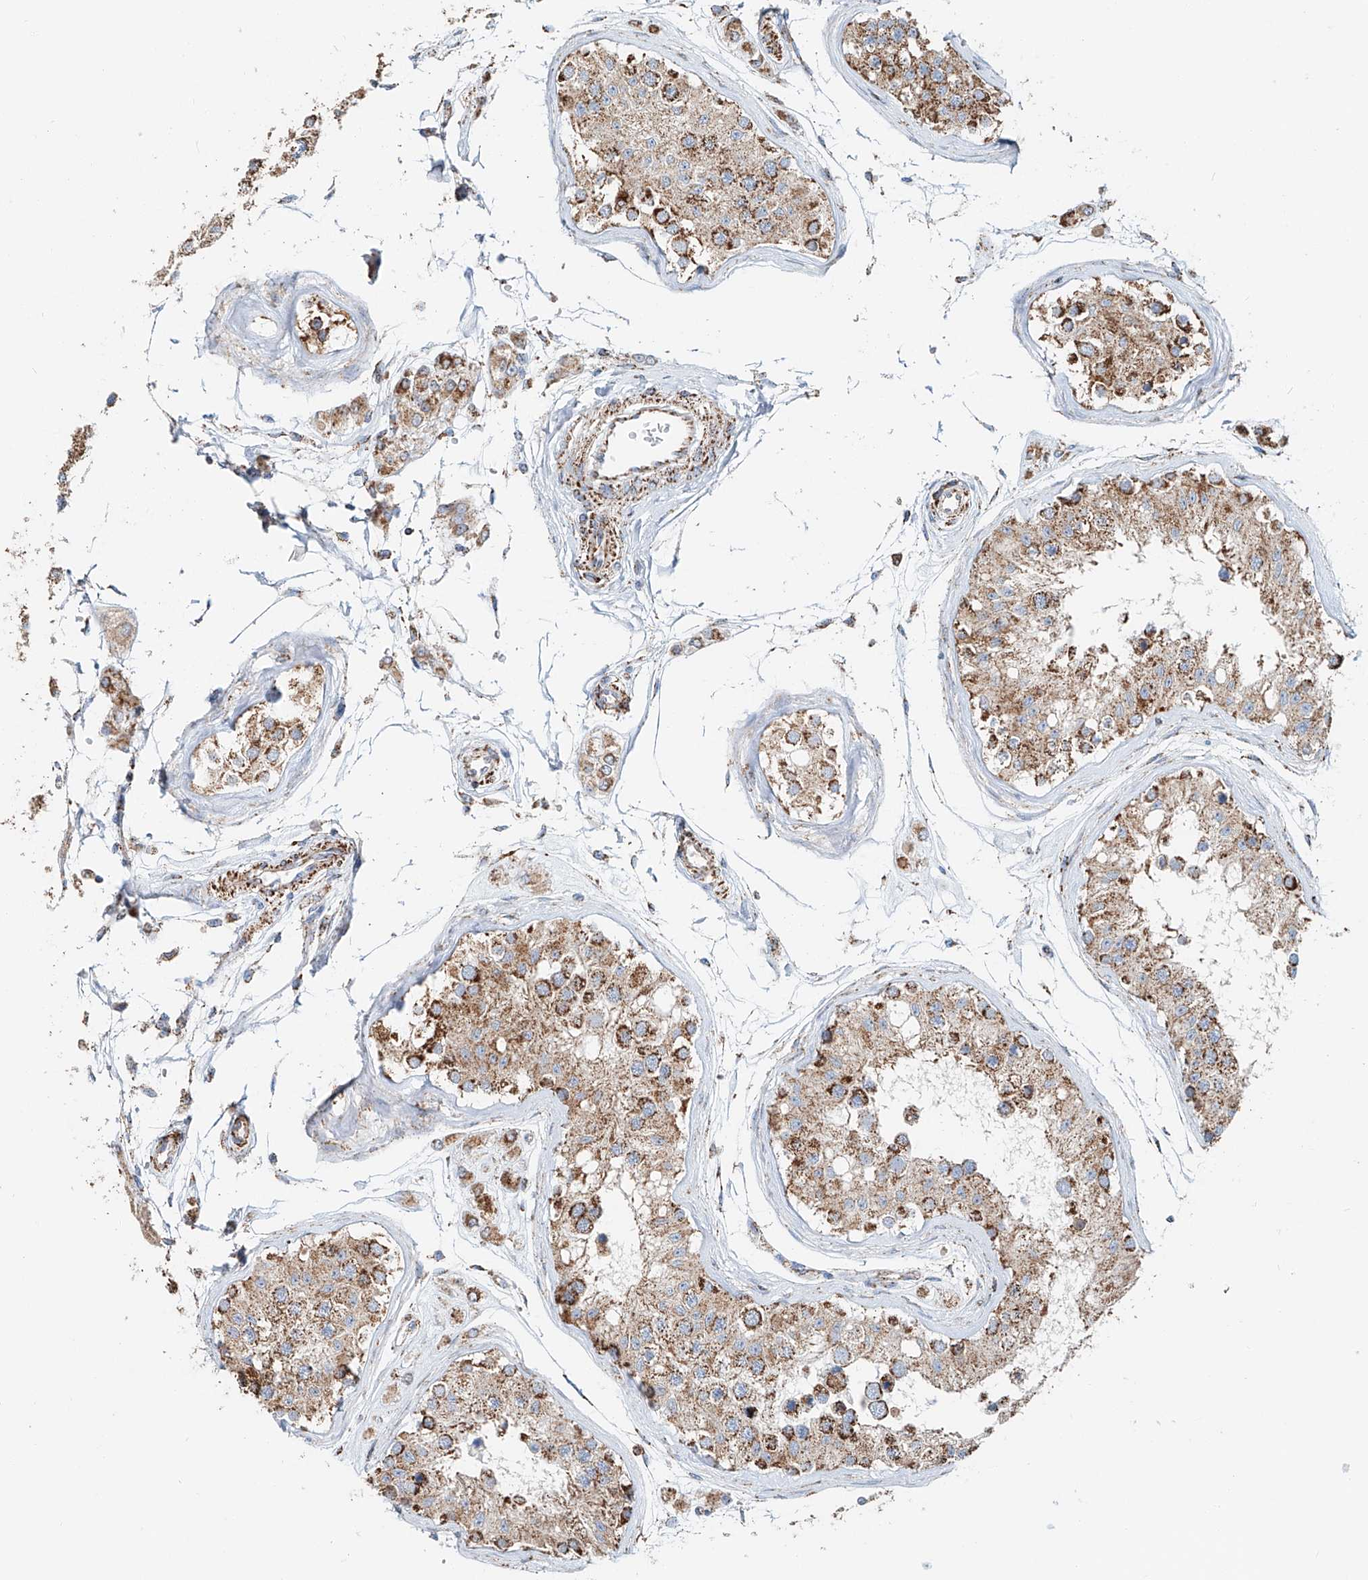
{"staining": {"intensity": "moderate", "quantity": ">75%", "location": "cytoplasmic/membranous"}, "tissue": "testis", "cell_type": "Cells in seminiferous ducts", "image_type": "normal", "snomed": [{"axis": "morphology", "description": "Normal tissue, NOS"}, {"axis": "morphology", "description": "Adenocarcinoma, metastatic, NOS"}, {"axis": "topography", "description": "Testis"}], "caption": "Immunohistochemistry (DAB (3,3'-diaminobenzidine)) staining of benign human testis reveals moderate cytoplasmic/membranous protein staining in about >75% of cells in seminiferous ducts. The staining was performed using DAB to visualize the protein expression in brown, while the nuclei were stained in blue with hematoxylin (Magnification: 20x).", "gene": "CARD10", "patient": {"sex": "male", "age": 26}}